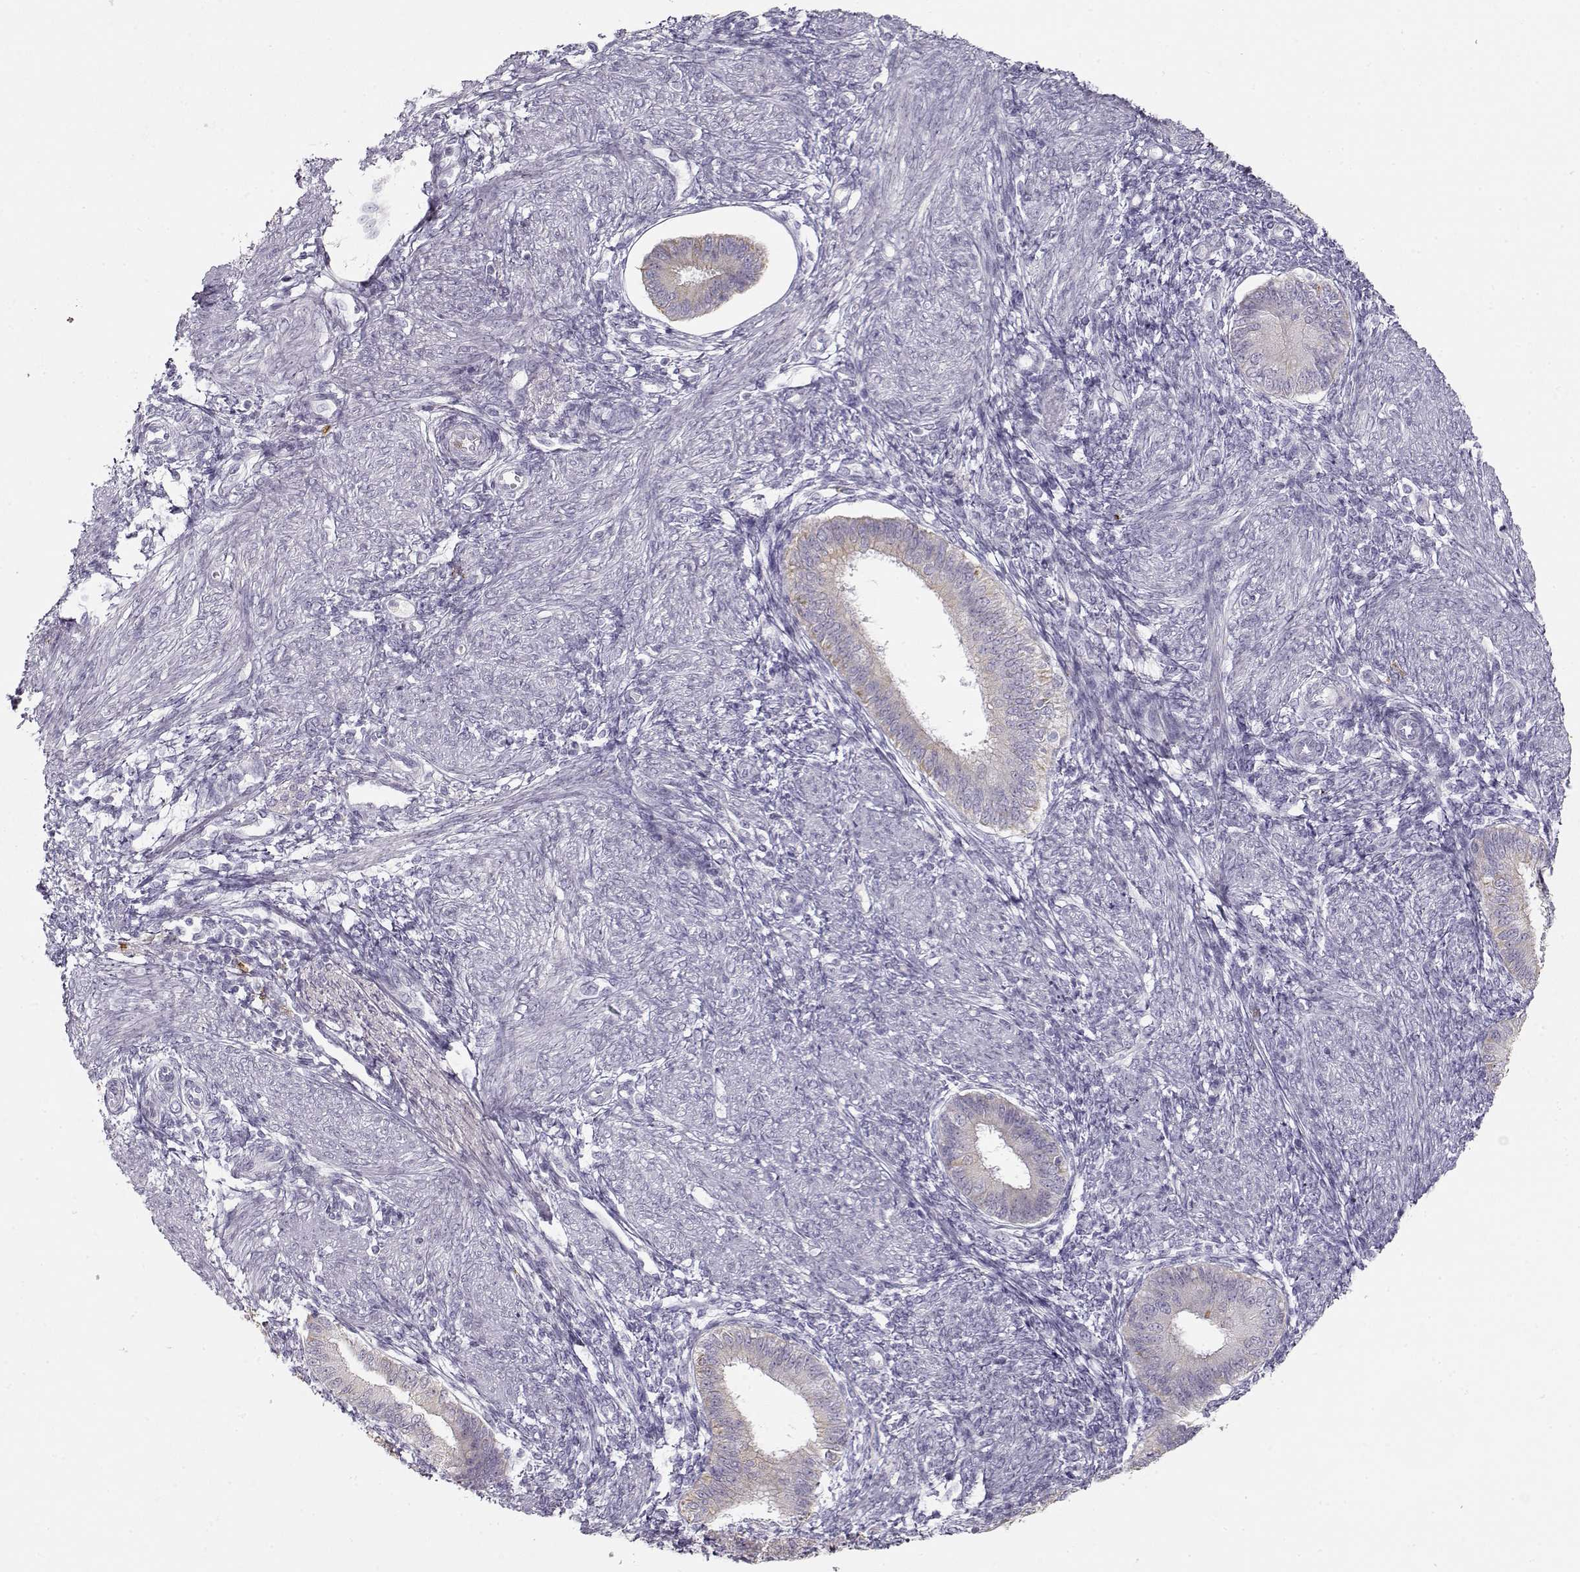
{"staining": {"intensity": "negative", "quantity": "none", "location": "none"}, "tissue": "endometrium", "cell_type": "Cells in endometrial stroma", "image_type": "normal", "snomed": [{"axis": "morphology", "description": "Normal tissue, NOS"}, {"axis": "topography", "description": "Endometrium"}], "caption": "IHC of benign human endometrium shows no expression in cells in endometrial stroma.", "gene": "S100B", "patient": {"sex": "female", "age": 39}}